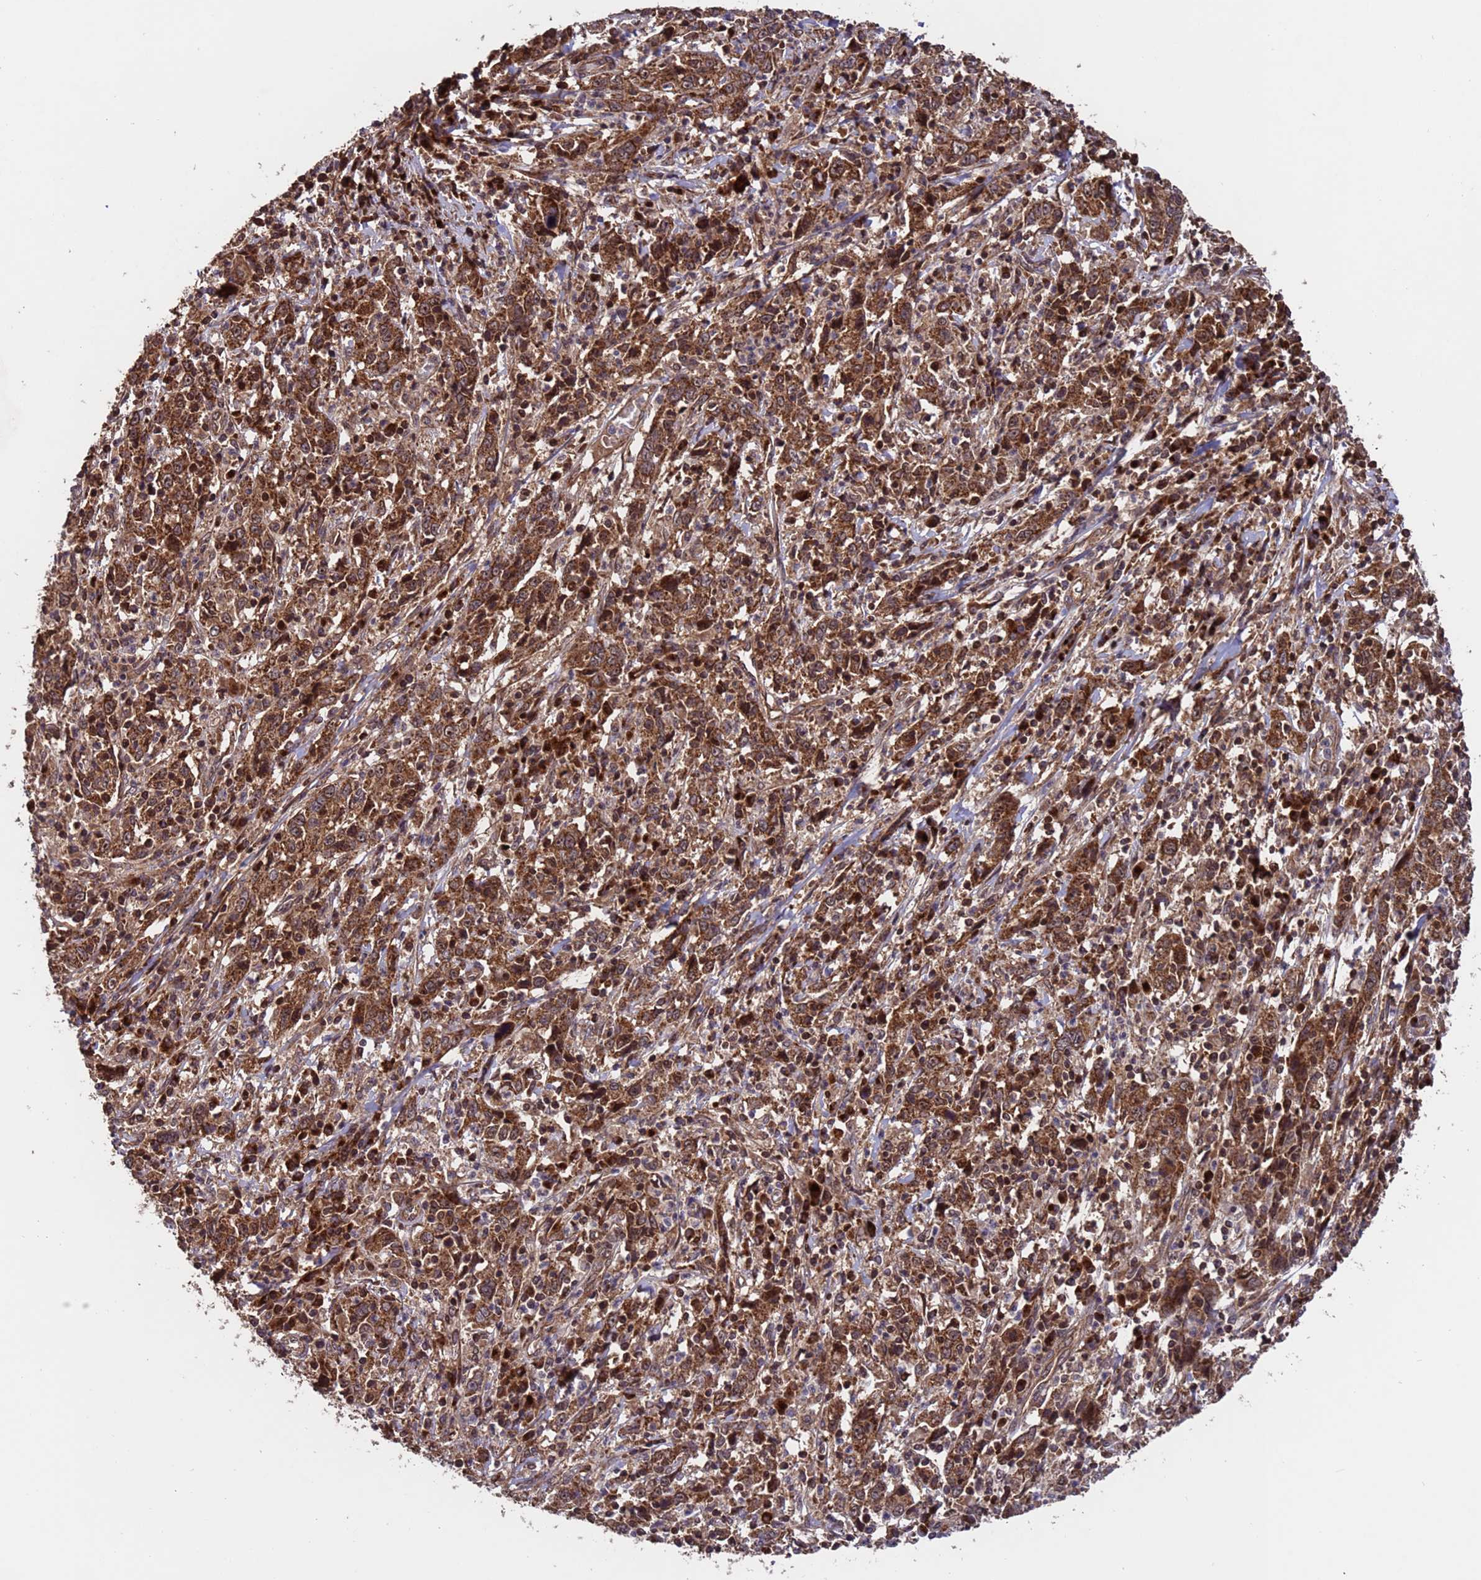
{"staining": {"intensity": "strong", "quantity": ">75%", "location": "cytoplasmic/membranous"}, "tissue": "cervical cancer", "cell_type": "Tumor cells", "image_type": "cancer", "snomed": [{"axis": "morphology", "description": "Squamous cell carcinoma, NOS"}, {"axis": "topography", "description": "Cervix"}], "caption": "Human cervical squamous cell carcinoma stained with a brown dye reveals strong cytoplasmic/membranous positive positivity in approximately >75% of tumor cells.", "gene": "TSR3", "patient": {"sex": "female", "age": 46}}